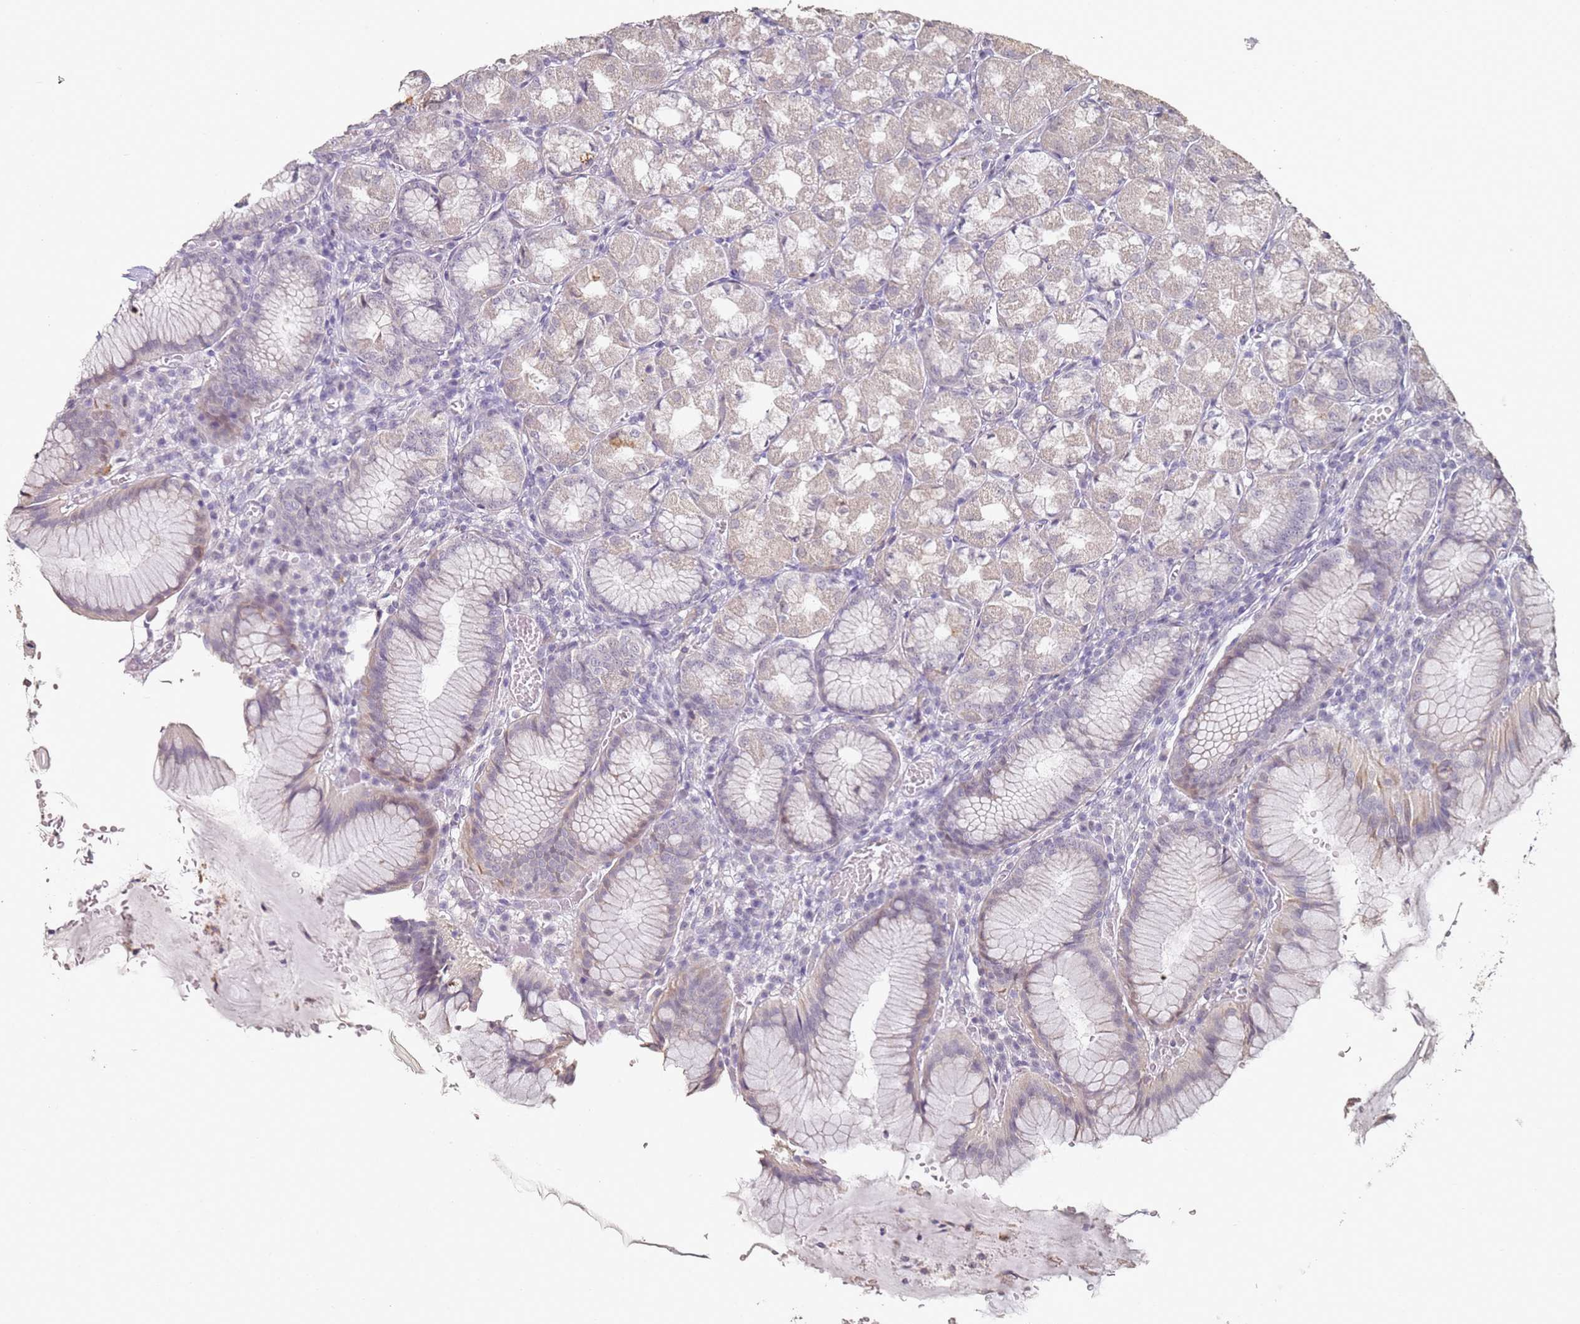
{"staining": {"intensity": "weak", "quantity": "<25%", "location": "cytoplasmic/membranous"}, "tissue": "stomach", "cell_type": "Glandular cells", "image_type": "normal", "snomed": [{"axis": "morphology", "description": "Normal tissue, NOS"}, {"axis": "topography", "description": "Stomach"}], "caption": "This histopathology image is of normal stomach stained with immunohistochemistry to label a protein in brown with the nuclei are counter-stained blue. There is no staining in glandular cells. (IHC, brightfield microscopy, high magnification).", "gene": "DNAH11", "patient": {"sex": "male", "age": 55}}